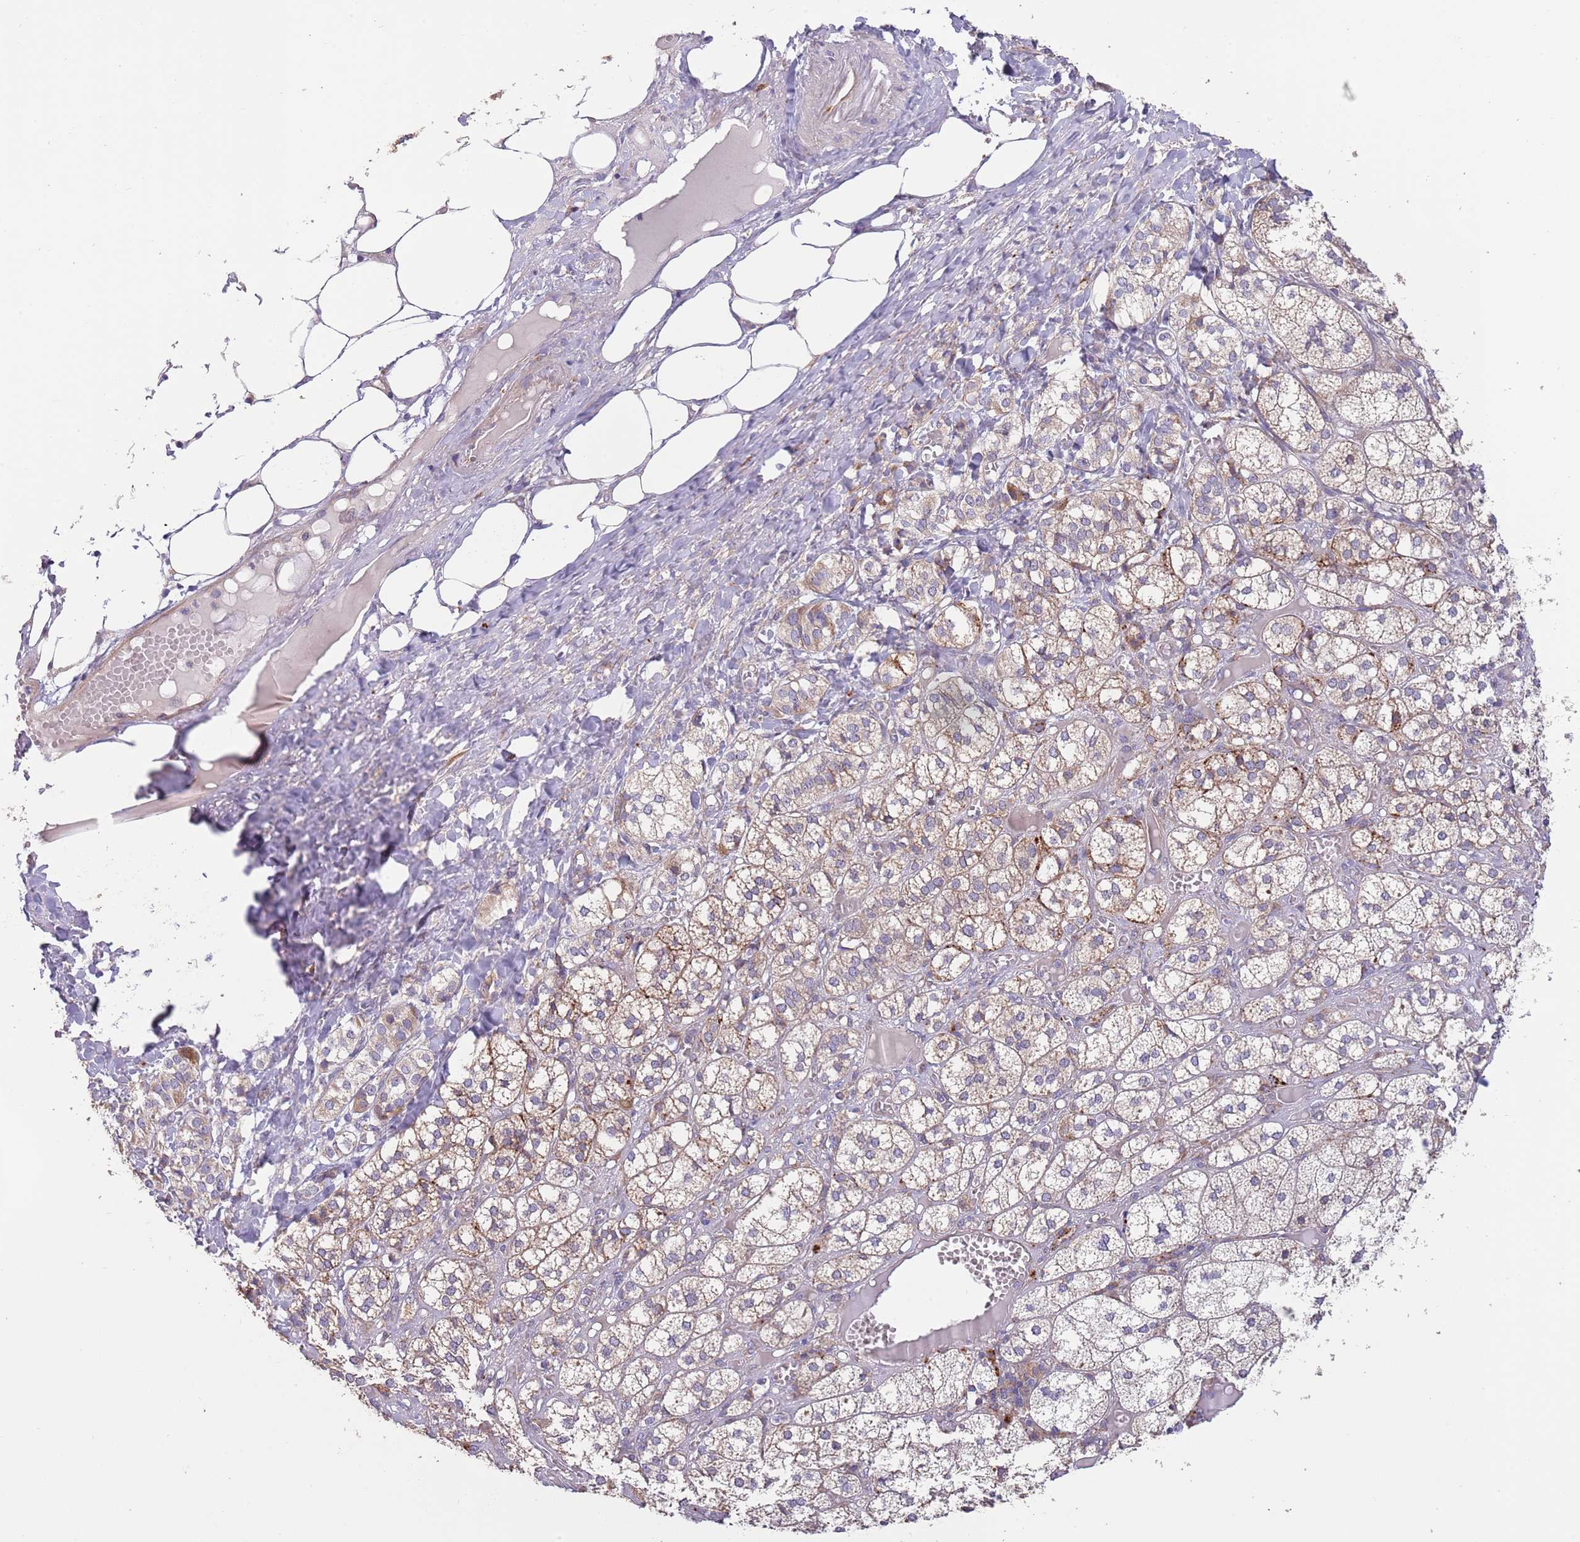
{"staining": {"intensity": "moderate", "quantity": ">75%", "location": "cytoplasmic/membranous"}, "tissue": "adrenal gland", "cell_type": "Glandular cells", "image_type": "normal", "snomed": [{"axis": "morphology", "description": "Normal tissue, NOS"}, {"axis": "topography", "description": "Adrenal gland"}], "caption": "A medium amount of moderate cytoplasmic/membranous staining is appreciated in about >75% of glandular cells in unremarkable adrenal gland. (Stains: DAB (3,3'-diaminobenzidine) in brown, nuclei in blue, Microscopy: brightfield microscopy at high magnification).", "gene": "ARMCX6", "patient": {"sex": "female", "age": 61}}